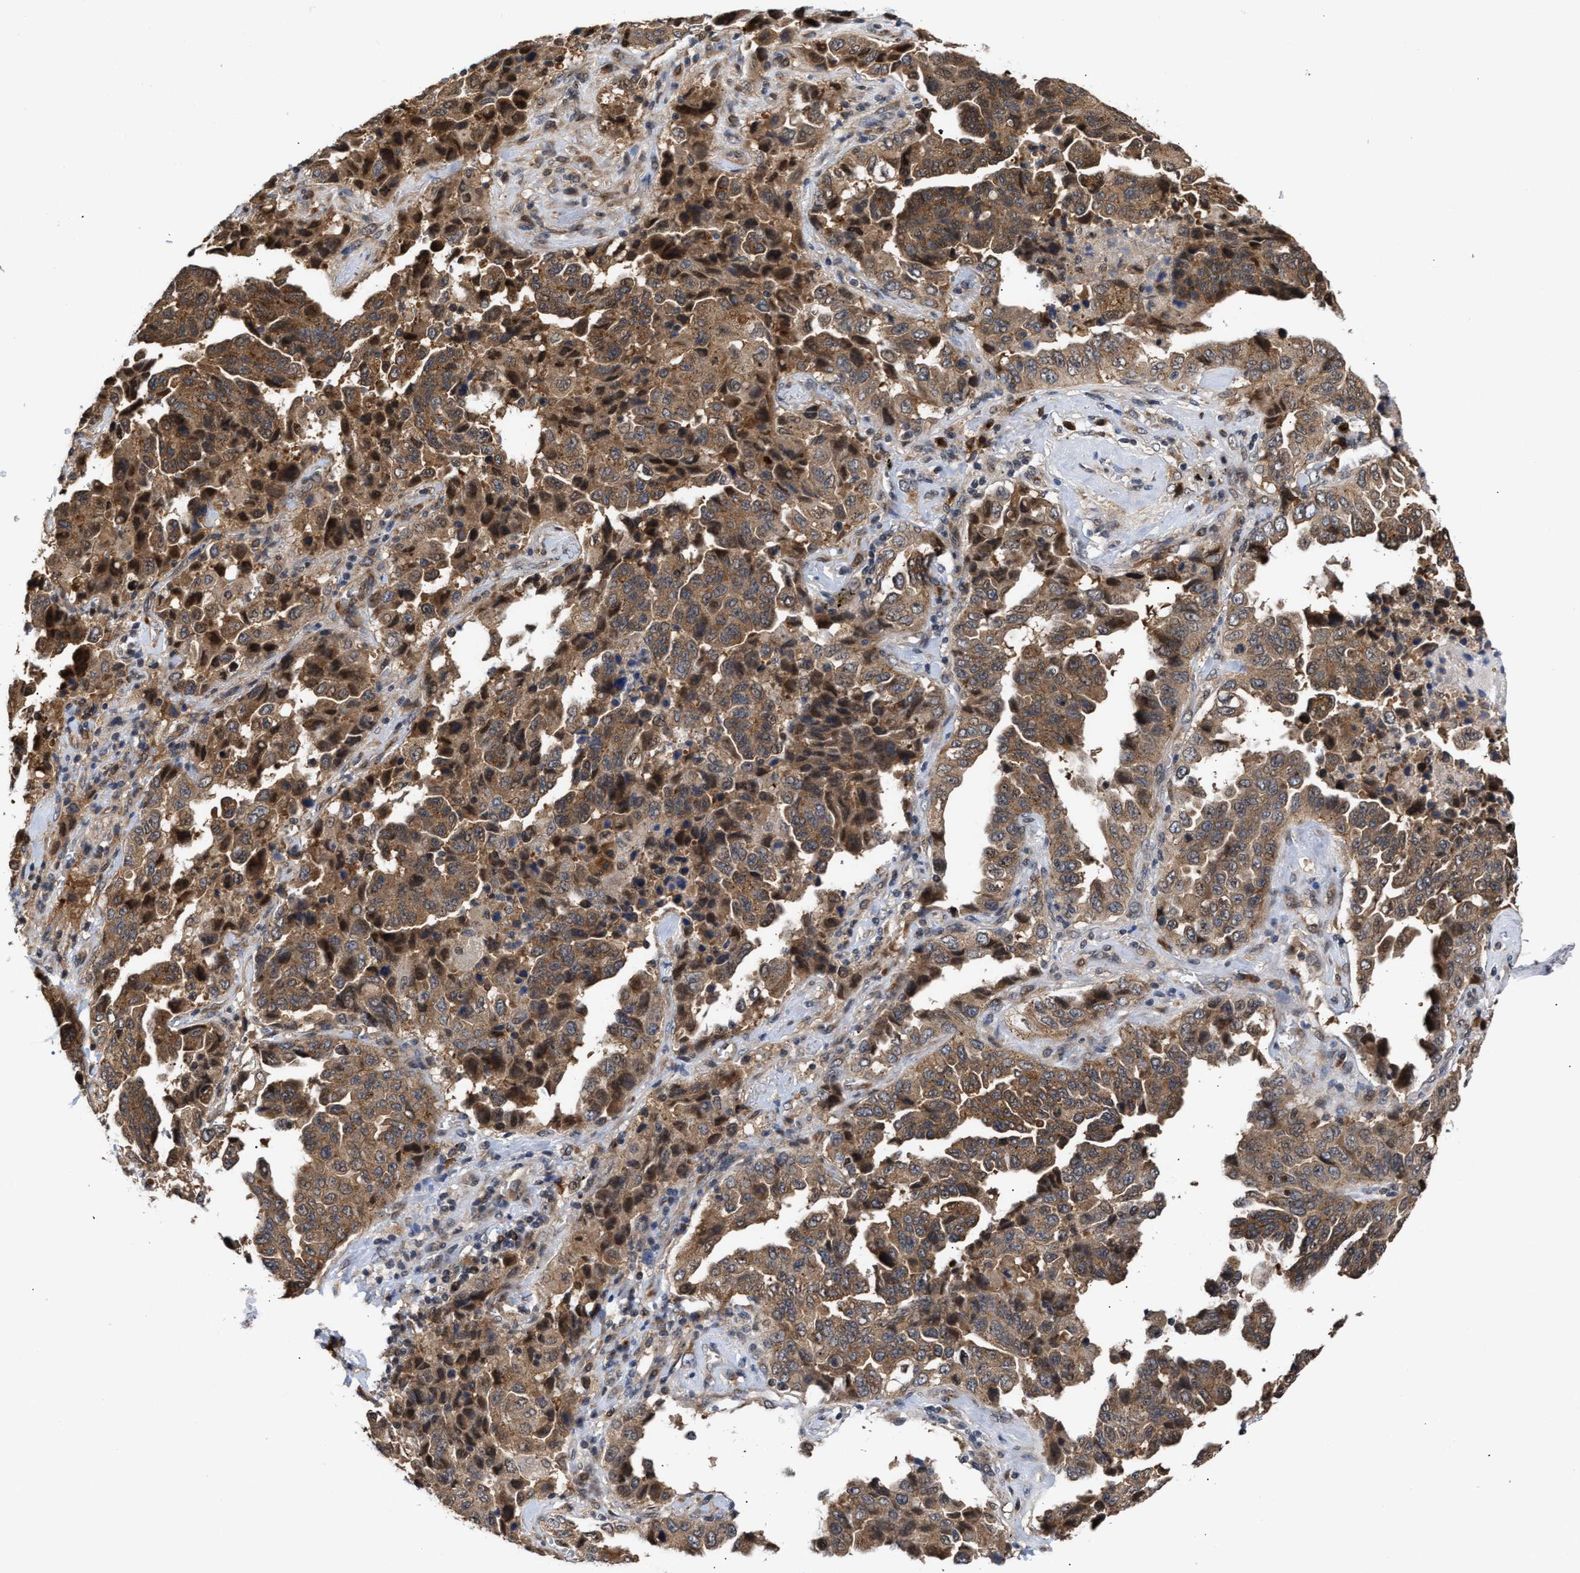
{"staining": {"intensity": "moderate", "quantity": ">75%", "location": "cytoplasmic/membranous"}, "tissue": "lung cancer", "cell_type": "Tumor cells", "image_type": "cancer", "snomed": [{"axis": "morphology", "description": "Adenocarcinoma, NOS"}, {"axis": "topography", "description": "Lung"}], "caption": "Immunohistochemical staining of human lung adenocarcinoma demonstrates moderate cytoplasmic/membranous protein staining in about >75% of tumor cells. Ihc stains the protein of interest in brown and the nuclei are stained blue.", "gene": "CLIP2", "patient": {"sex": "female", "age": 51}}